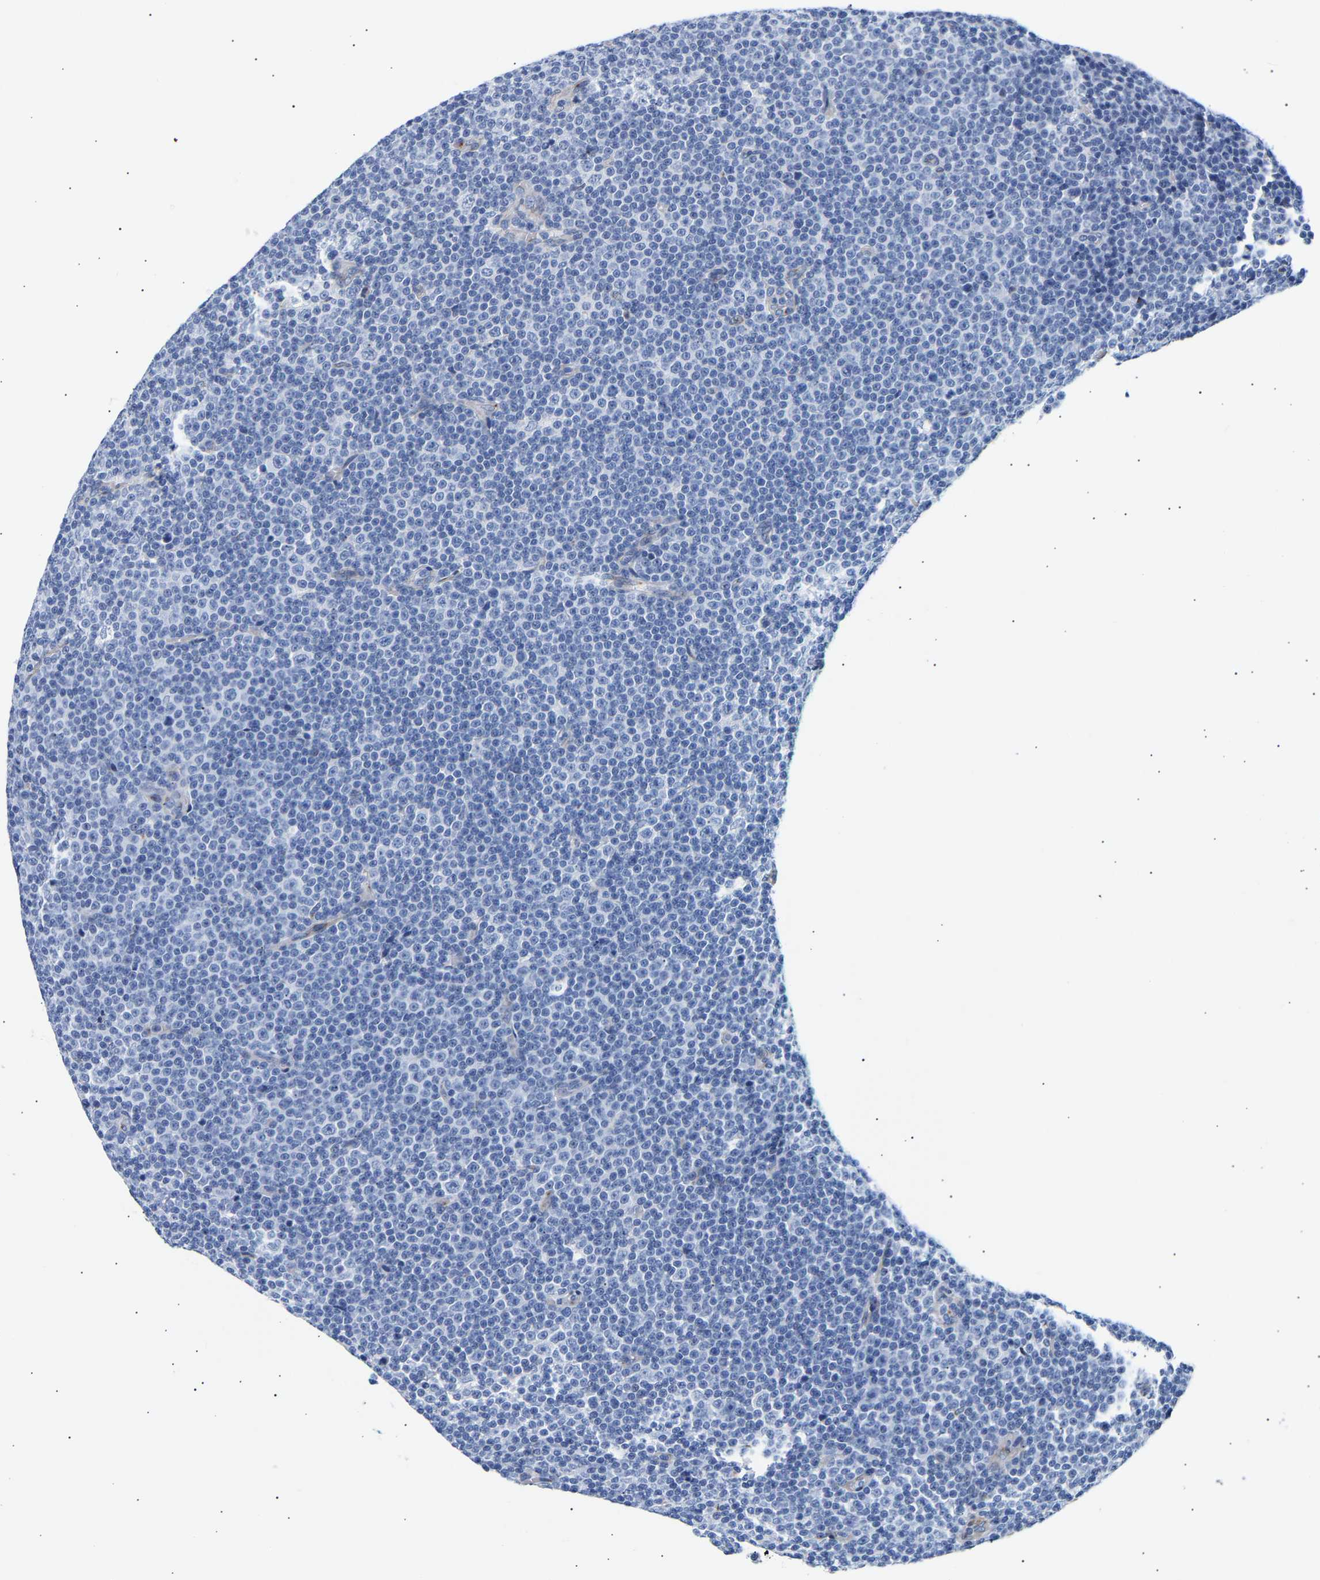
{"staining": {"intensity": "negative", "quantity": "none", "location": "none"}, "tissue": "lymphoma", "cell_type": "Tumor cells", "image_type": "cancer", "snomed": [{"axis": "morphology", "description": "Malignant lymphoma, non-Hodgkin's type, Low grade"}, {"axis": "topography", "description": "Lymph node"}], "caption": "DAB immunohistochemical staining of low-grade malignant lymphoma, non-Hodgkin's type exhibits no significant expression in tumor cells.", "gene": "IGFBP7", "patient": {"sex": "female", "age": 67}}